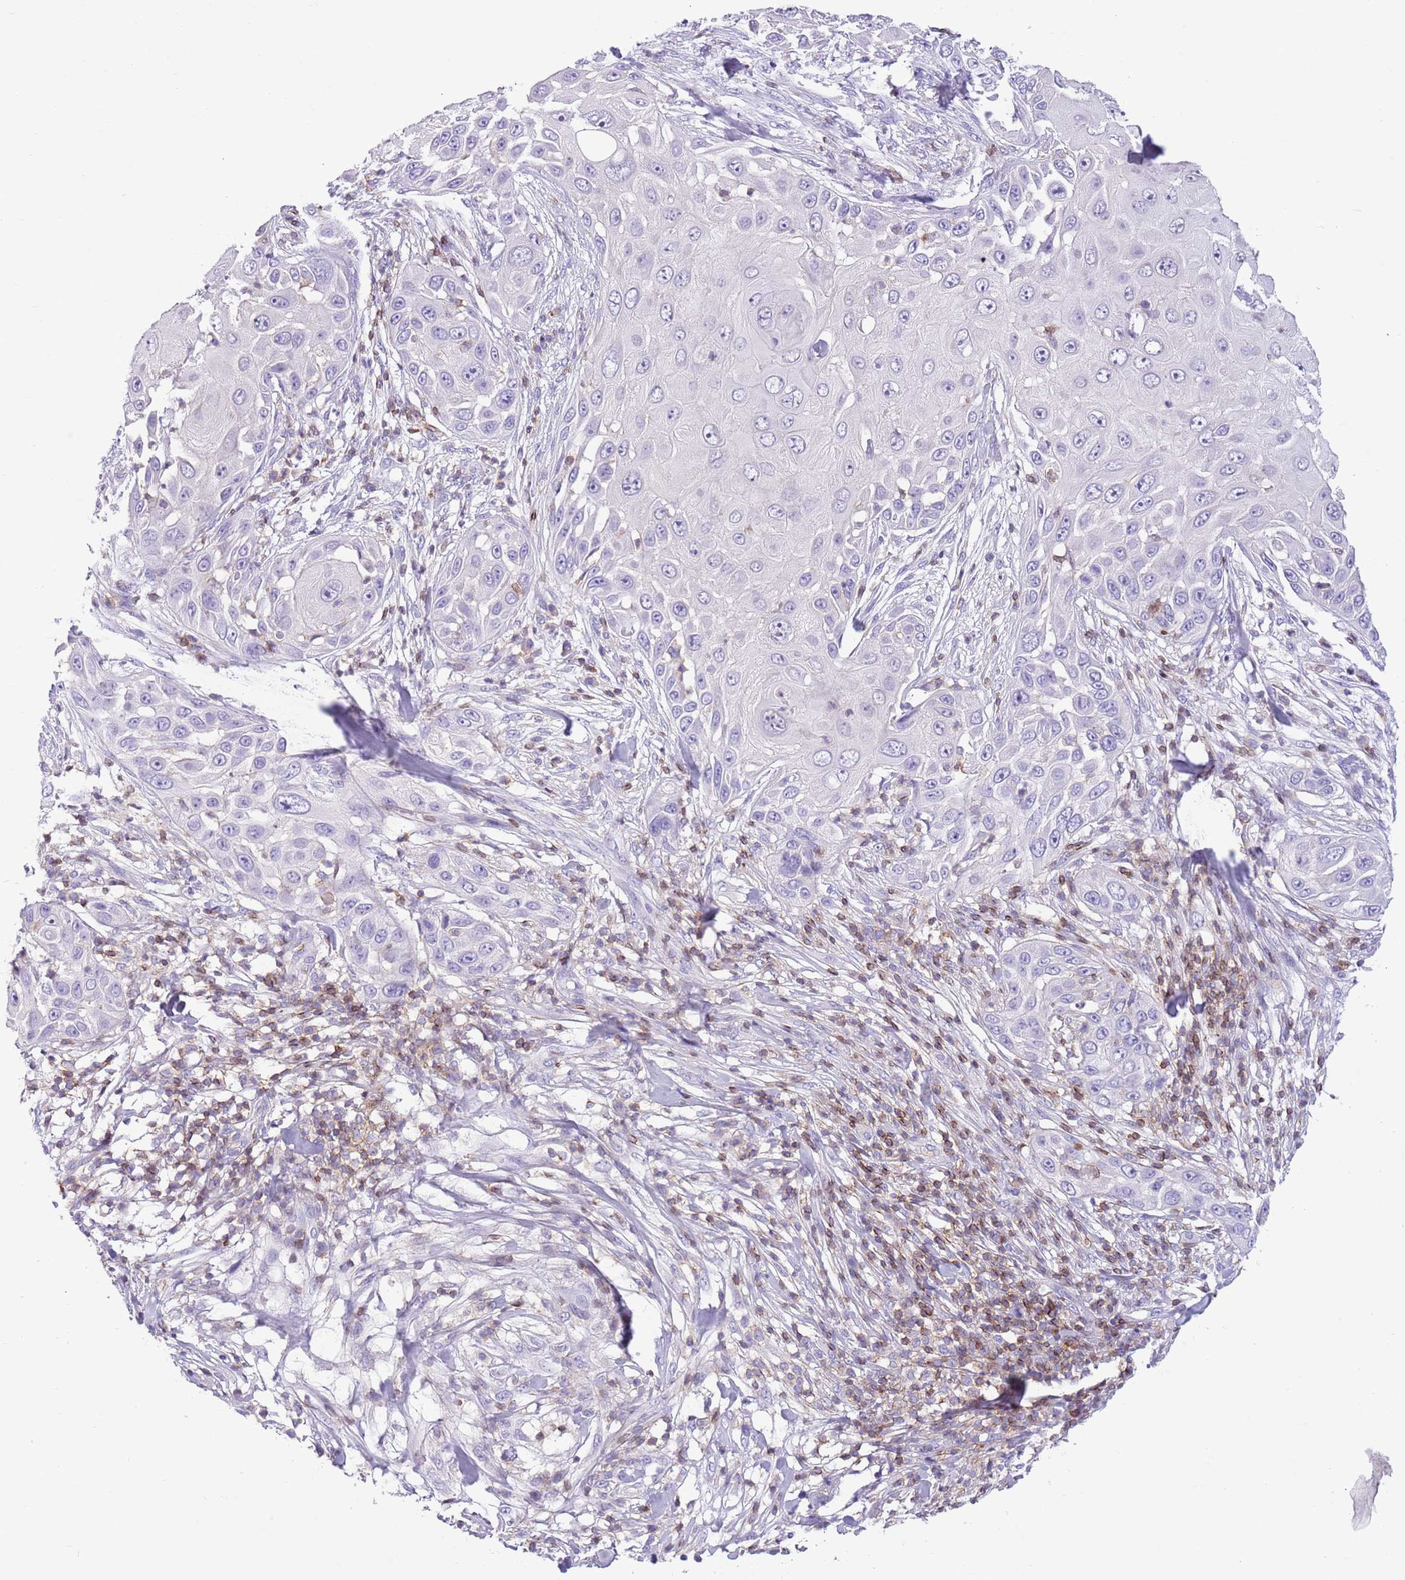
{"staining": {"intensity": "negative", "quantity": "none", "location": "none"}, "tissue": "skin cancer", "cell_type": "Tumor cells", "image_type": "cancer", "snomed": [{"axis": "morphology", "description": "Squamous cell carcinoma, NOS"}, {"axis": "topography", "description": "Skin"}], "caption": "Micrograph shows no significant protein positivity in tumor cells of skin cancer. (Brightfield microscopy of DAB immunohistochemistry (IHC) at high magnification).", "gene": "OR4Q3", "patient": {"sex": "female", "age": 44}}